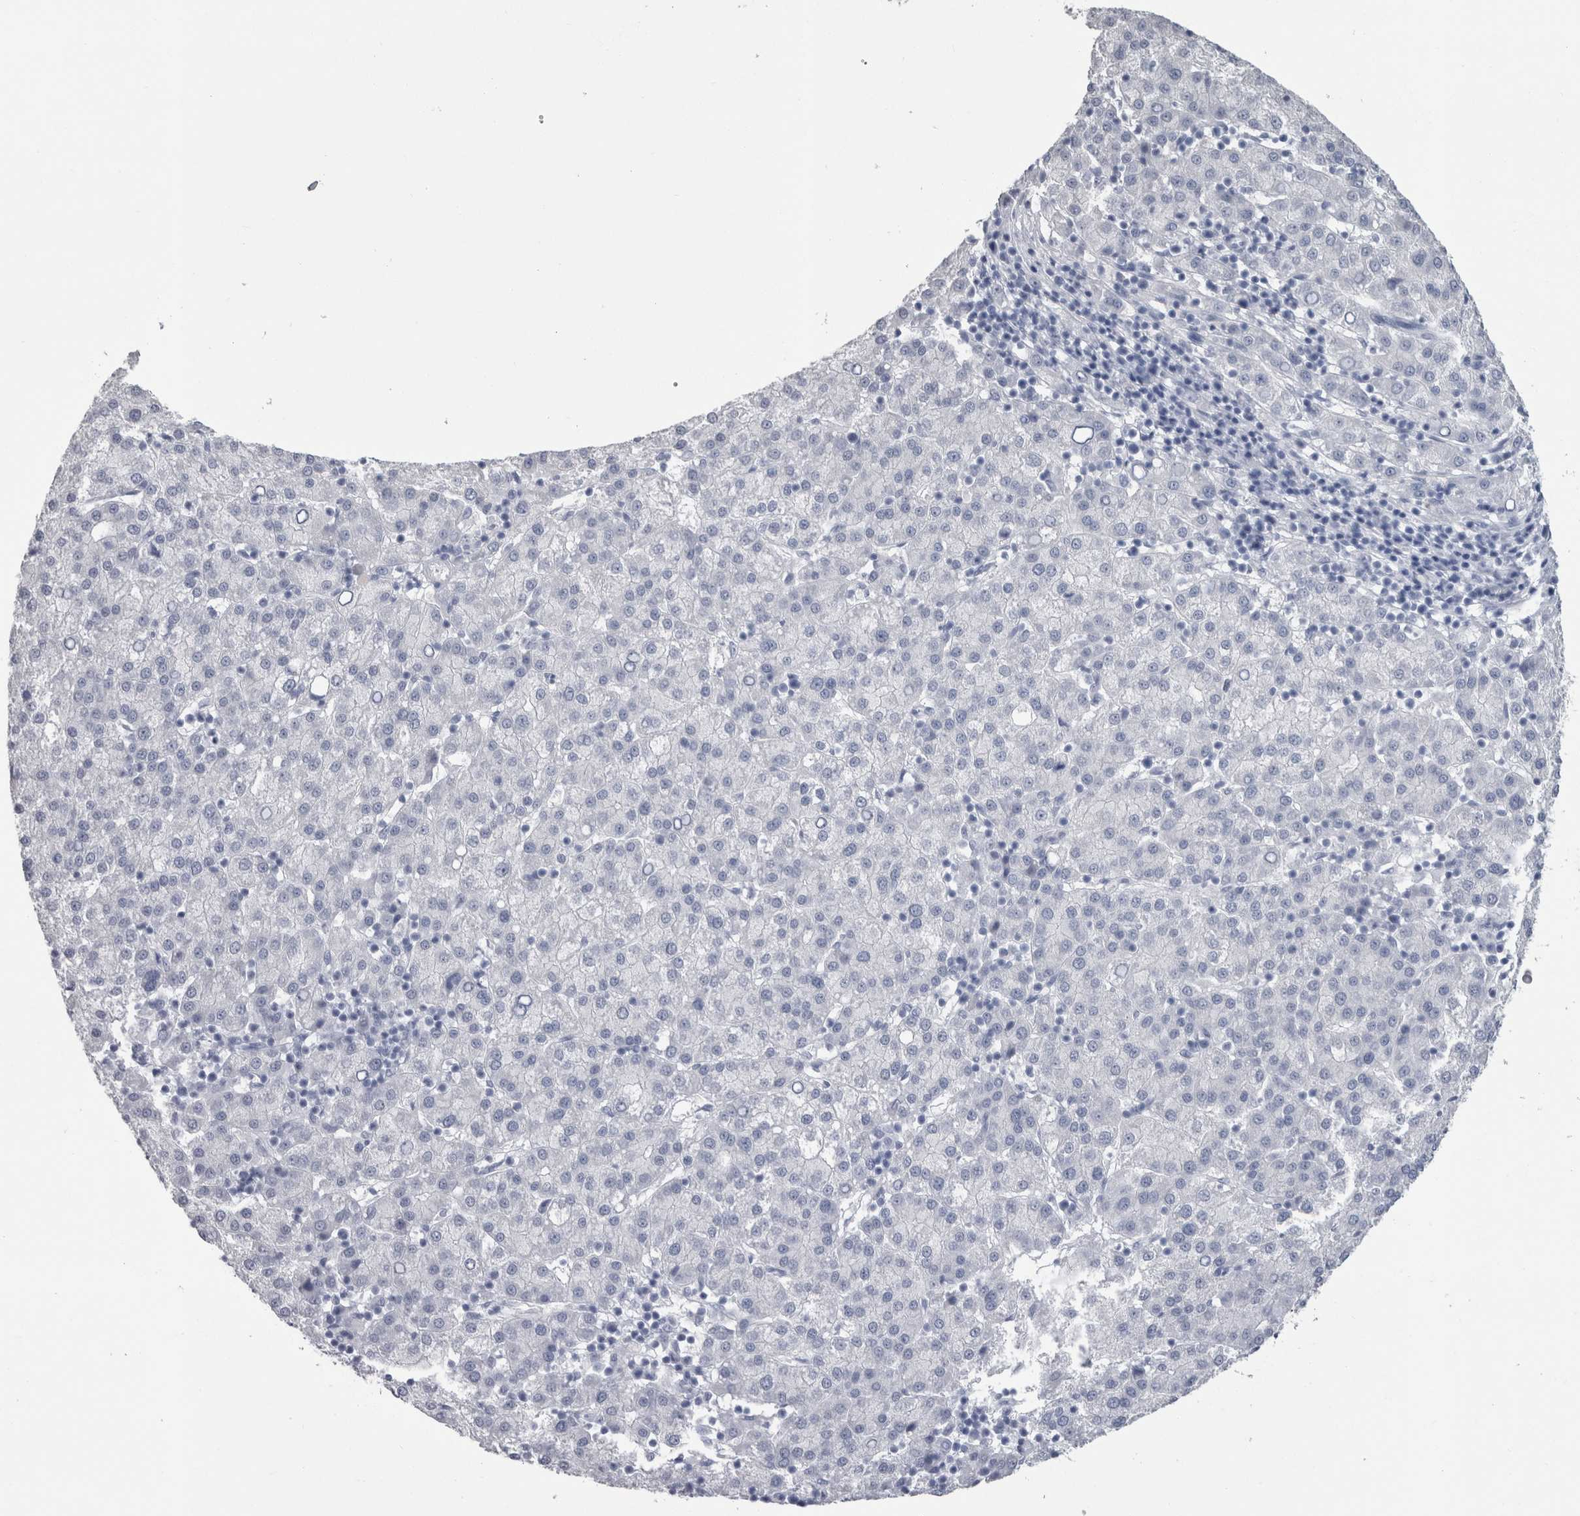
{"staining": {"intensity": "negative", "quantity": "none", "location": "none"}, "tissue": "liver cancer", "cell_type": "Tumor cells", "image_type": "cancer", "snomed": [{"axis": "morphology", "description": "Carcinoma, Hepatocellular, NOS"}, {"axis": "topography", "description": "Liver"}], "caption": "Immunohistochemical staining of liver hepatocellular carcinoma exhibits no significant staining in tumor cells.", "gene": "PTH", "patient": {"sex": "female", "age": 58}}